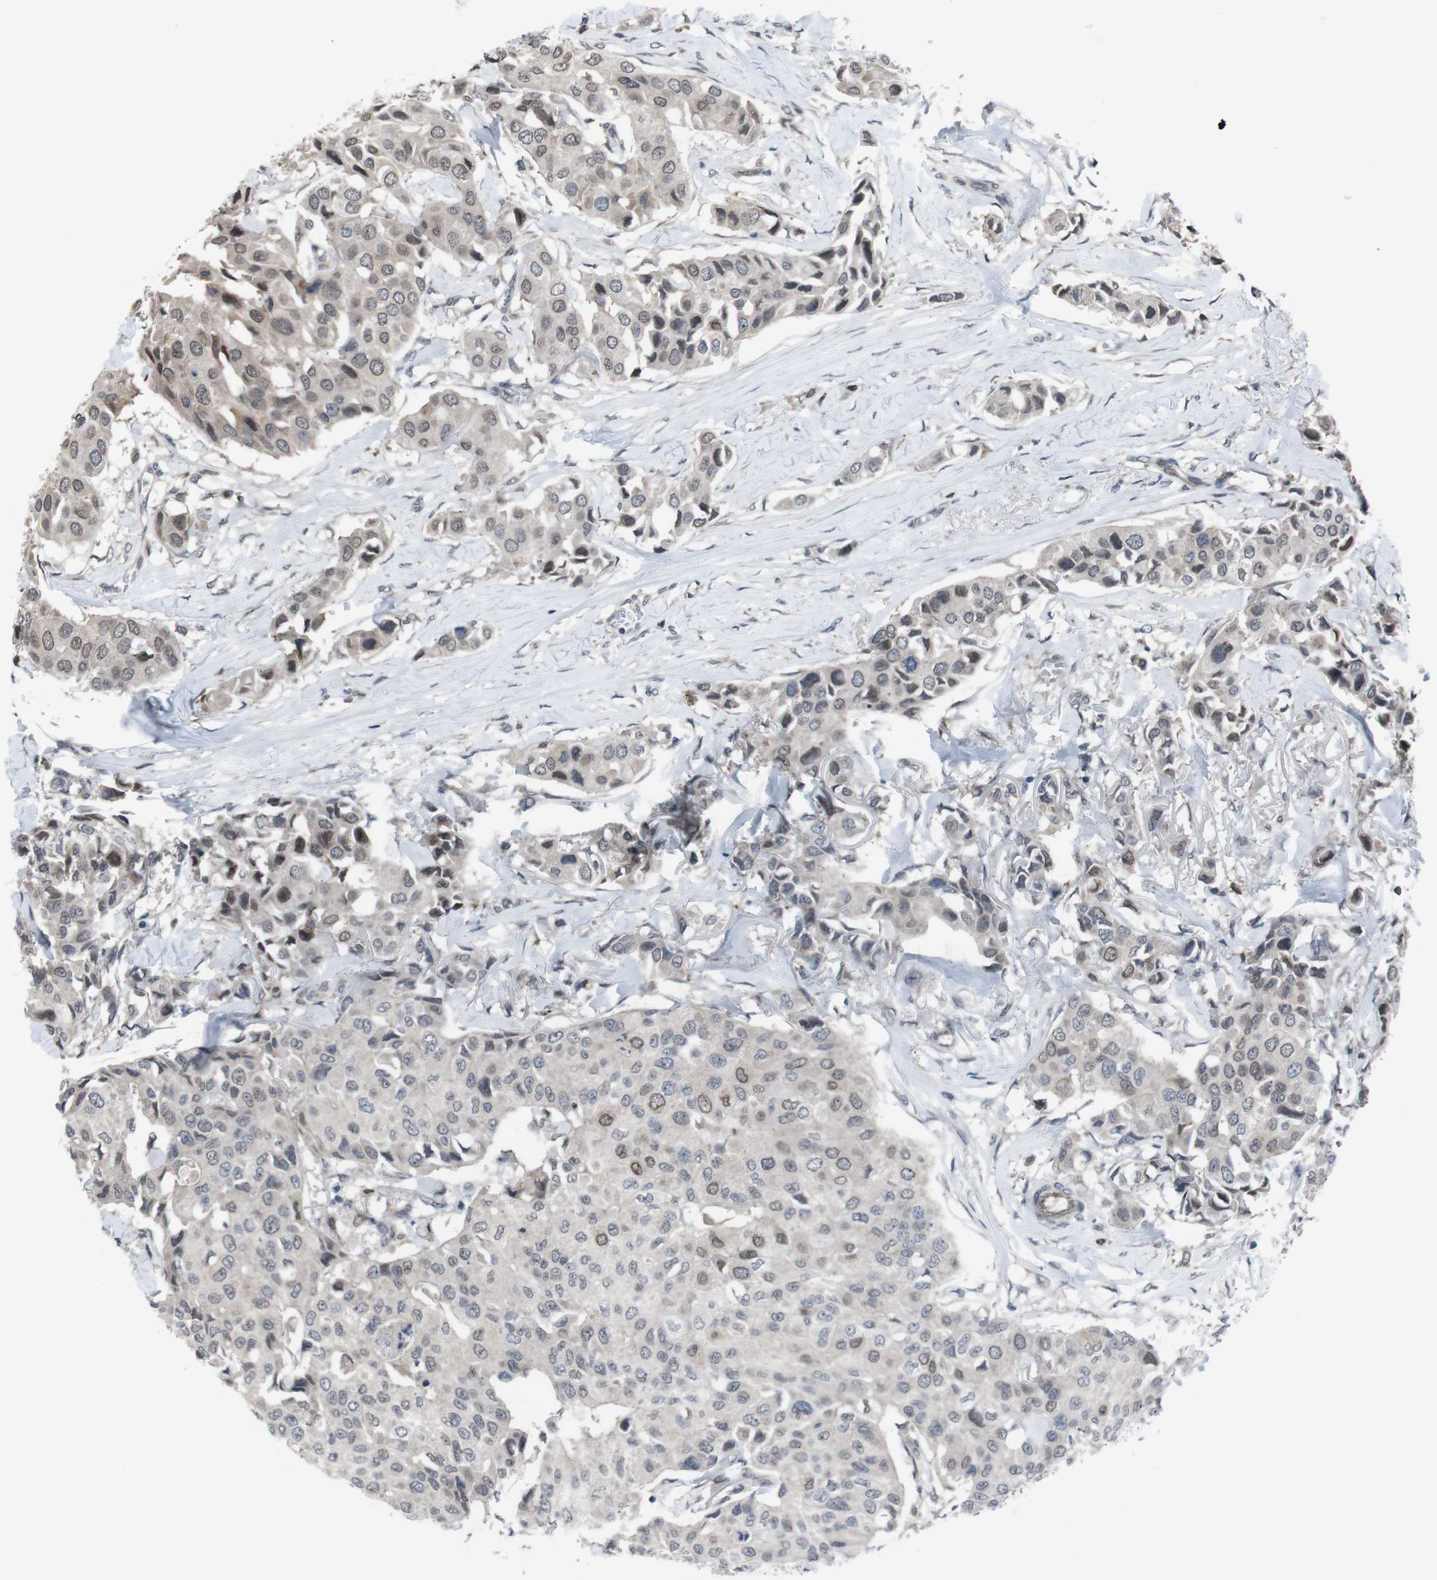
{"staining": {"intensity": "weak", "quantity": "25%-75%", "location": "cytoplasmic/membranous,nuclear"}, "tissue": "breast cancer", "cell_type": "Tumor cells", "image_type": "cancer", "snomed": [{"axis": "morphology", "description": "Duct carcinoma"}, {"axis": "topography", "description": "Breast"}], "caption": "Intraductal carcinoma (breast) was stained to show a protein in brown. There is low levels of weak cytoplasmic/membranous and nuclear expression in about 25%-75% of tumor cells. Nuclei are stained in blue.", "gene": "SS18L1", "patient": {"sex": "female", "age": 80}}